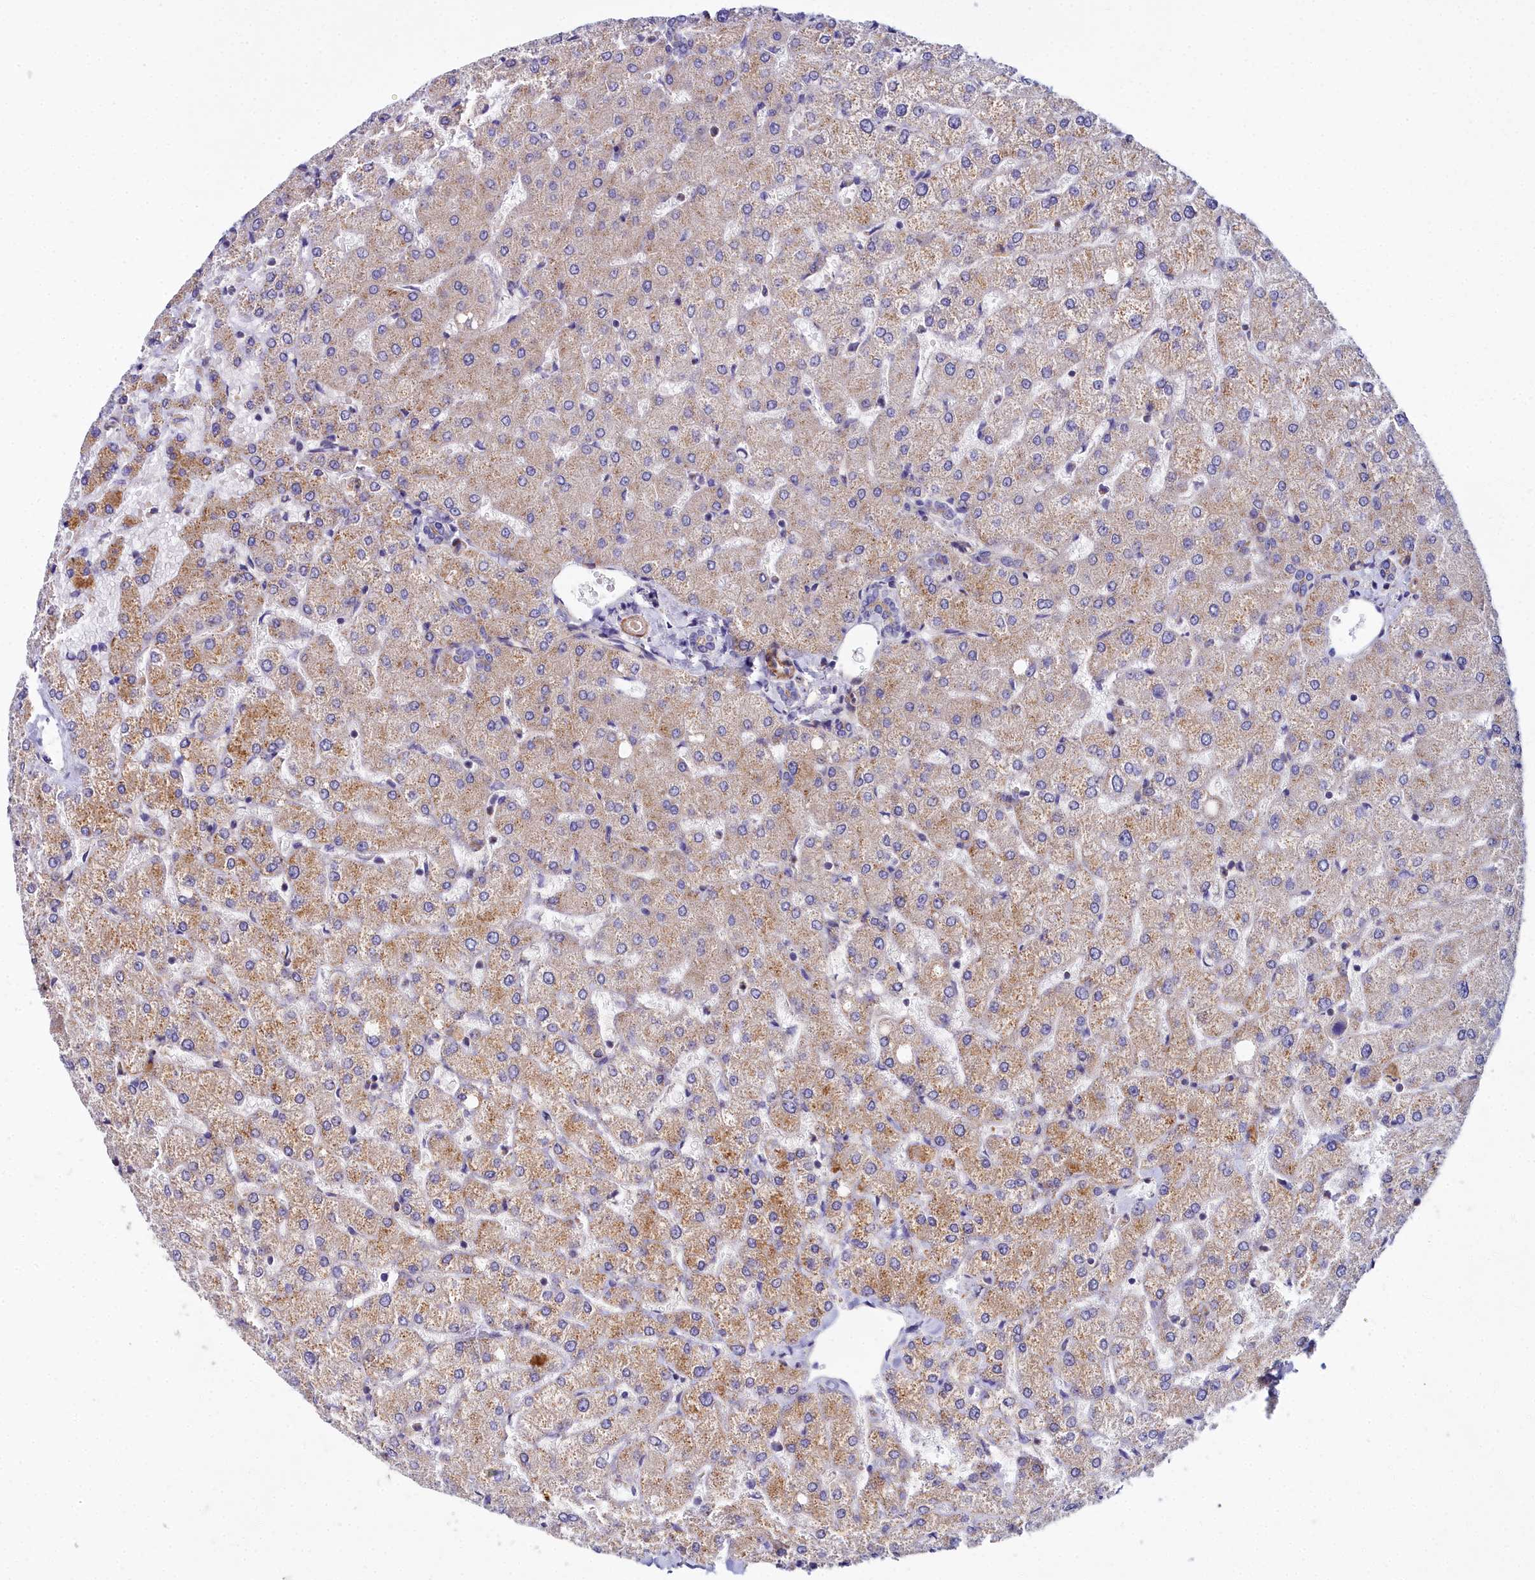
{"staining": {"intensity": "weak", "quantity": "25%-75%", "location": "cytoplasmic/membranous"}, "tissue": "liver", "cell_type": "Cholangiocytes", "image_type": "normal", "snomed": [{"axis": "morphology", "description": "Normal tissue, NOS"}, {"axis": "topography", "description": "Liver"}], "caption": "Immunohistochemistry (DAB) staining of benign human liver reveals weak cytoplasmic/membranous protein expression in approximately 25%-75% of cholangiocytes.", "gene": "FADS3", "patient": {"sex": "female", "age": 54}}